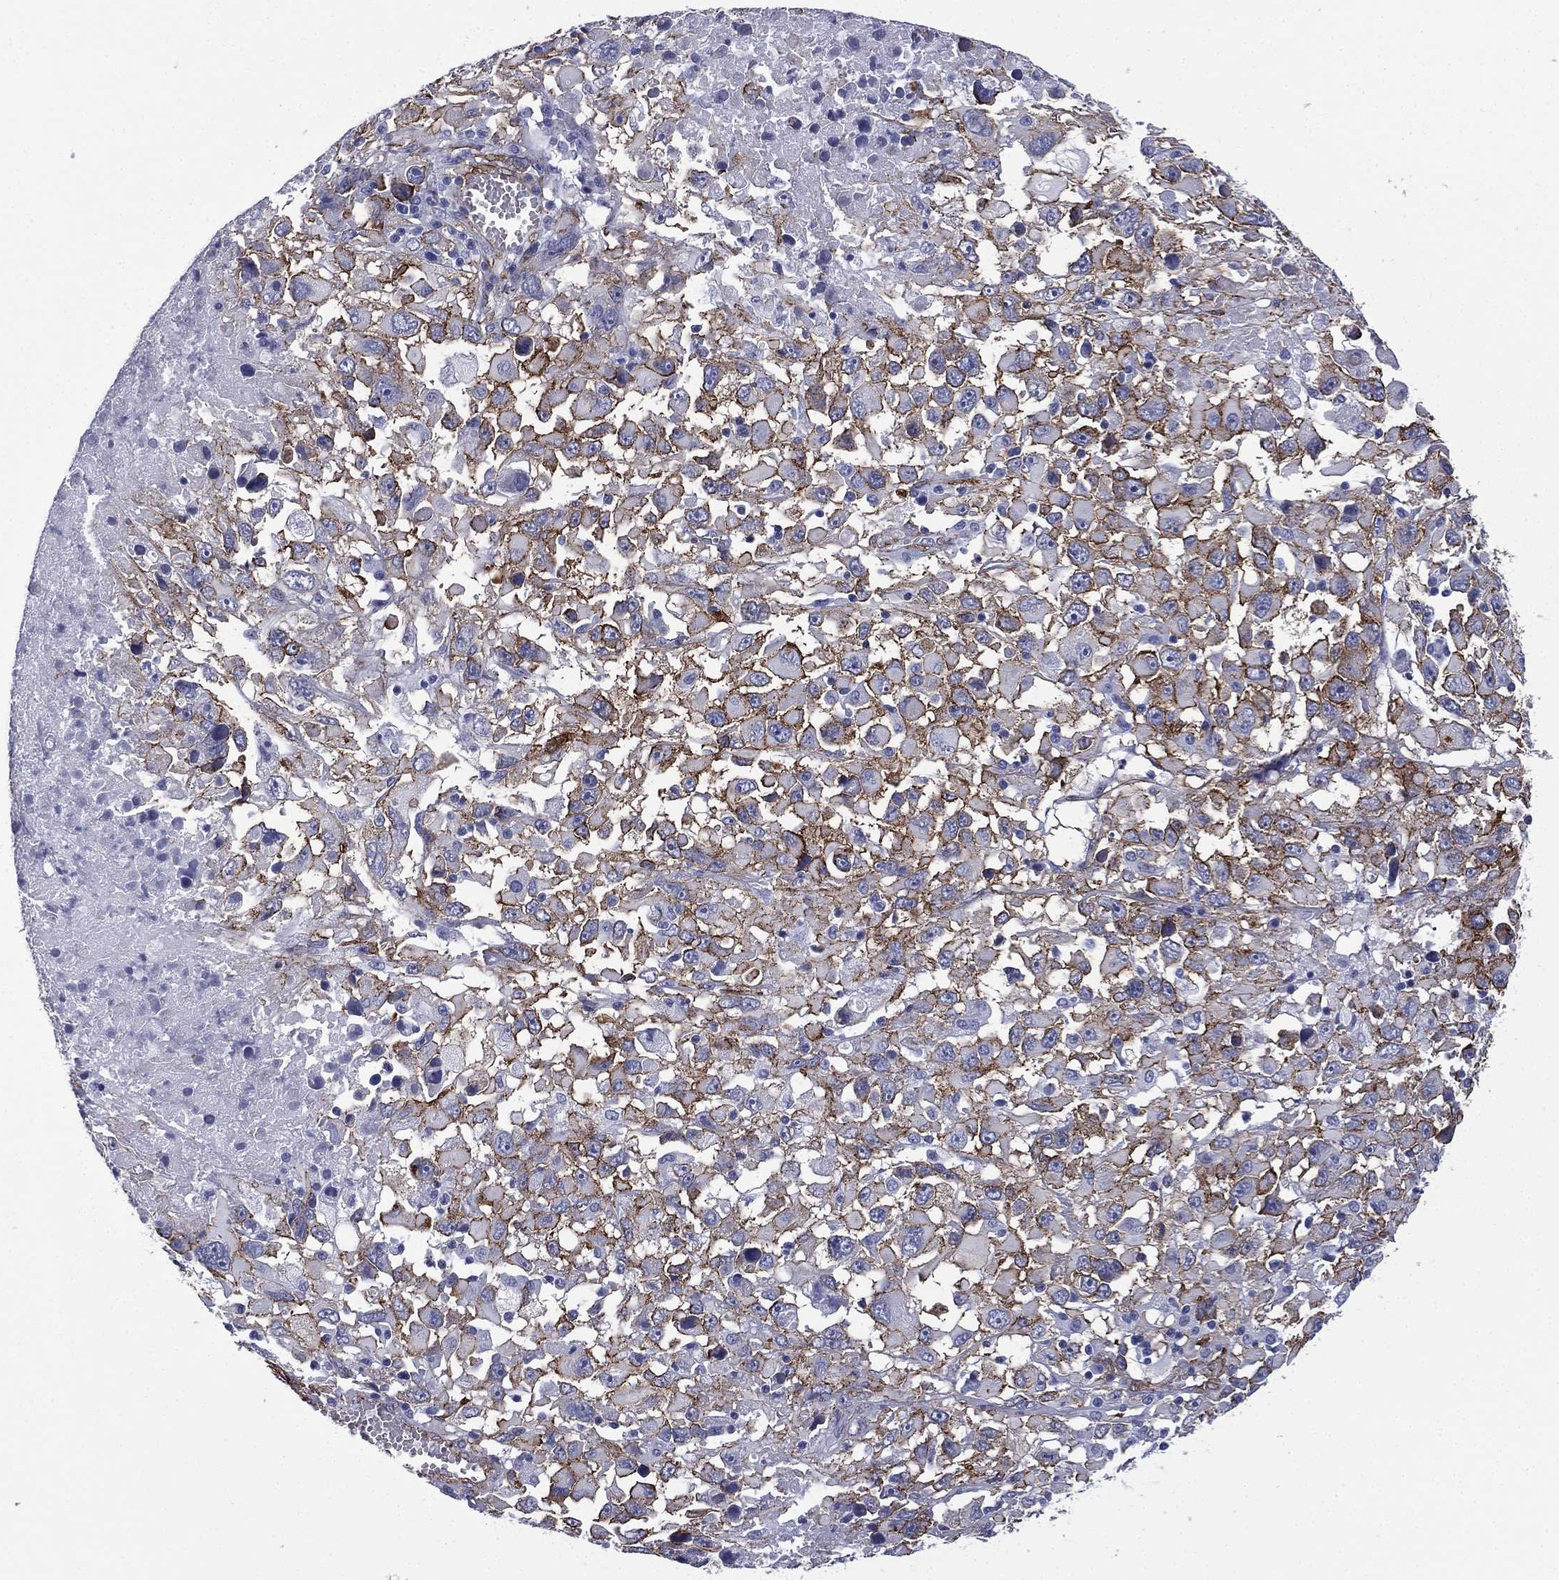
{"staining": {"intensity": "moderate", "quantity": "25%-75%", "location": "cytoplasmic/membranous"}, "tissue": "melanoma", "cell_type": "Tumor cells", "image_type": "cancer", "snomed": [{"axis": "morphology", "description": "Malignant melanoma, Metastatic site"}, {"axis": "topography", "description": "Soft tissue"}], "caption": "DAB (3,3'-diaminobenzidine) immunohistochemical staining of human melanoma exhibits moderate cytoplasmic/membranous protein positivity in about 25%-75% of tumor cells.", "gene": "CAVIN3", "patient": {"sex": "male", "age": 50}}